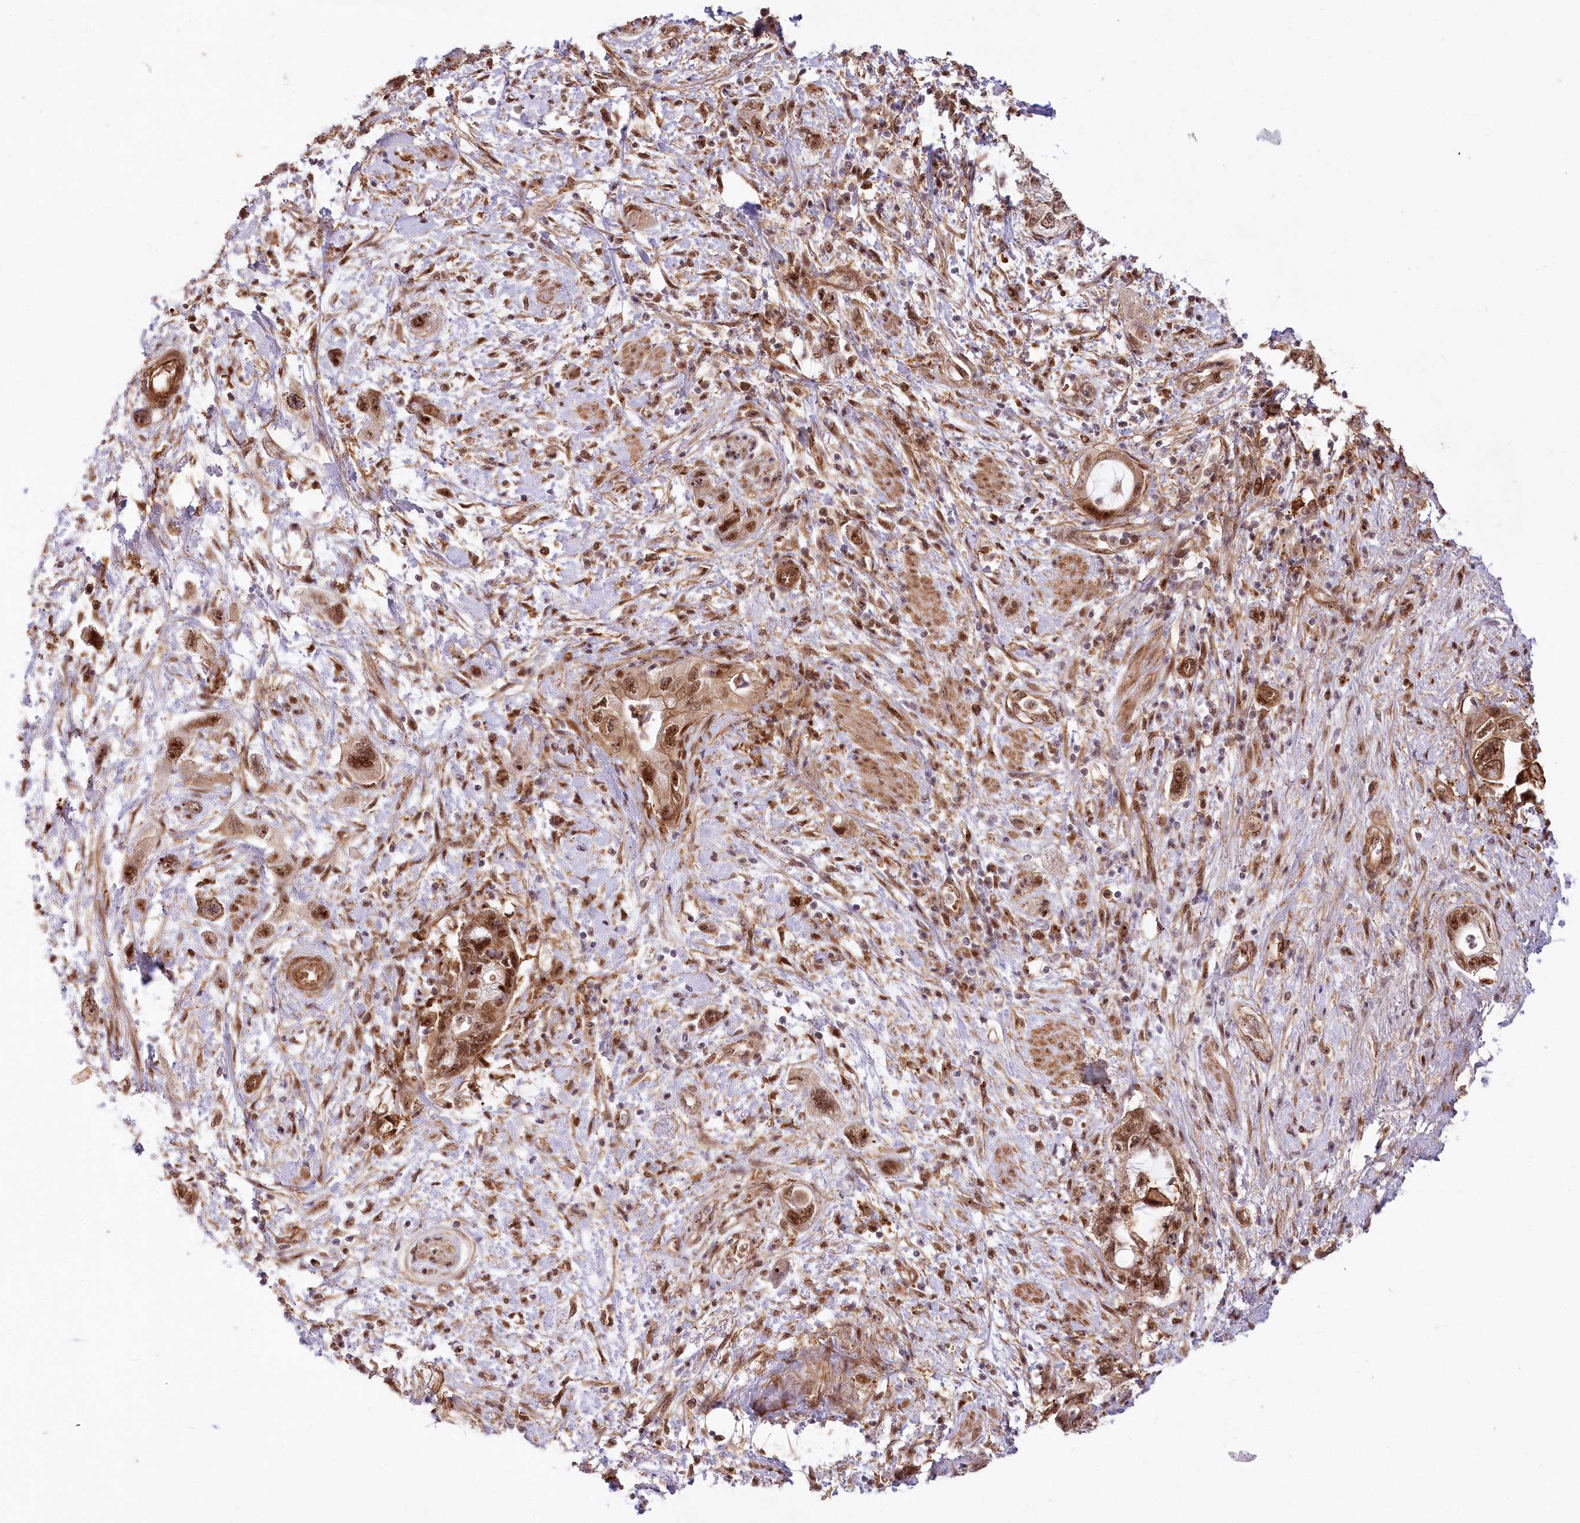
{"staining": {"intensity": "moderate", "quantity": ">75%", "location": "cytoplasmic/membranous,nuclear"}, "tissue": "pancreatic cancer", "cell_type": "Tumor cells", "image_type": "cancer", "snomed": [{"axis": "morphology", "description": "Adenocarcinoma, NOS"}, {"axis": "topography", "description": "Pancreas"}], "caption": "The image reveals staining of pancreatic adenocarcinoma, revealing moderate cytoplasmic/membranous and nuclear protein positivity (brown color) within tumor cells. Ihc stains the protein in brown and the nuclei are stained blue.", "gene": "TUBGCP2", "patient": {"sex": "female", "age": 73}}